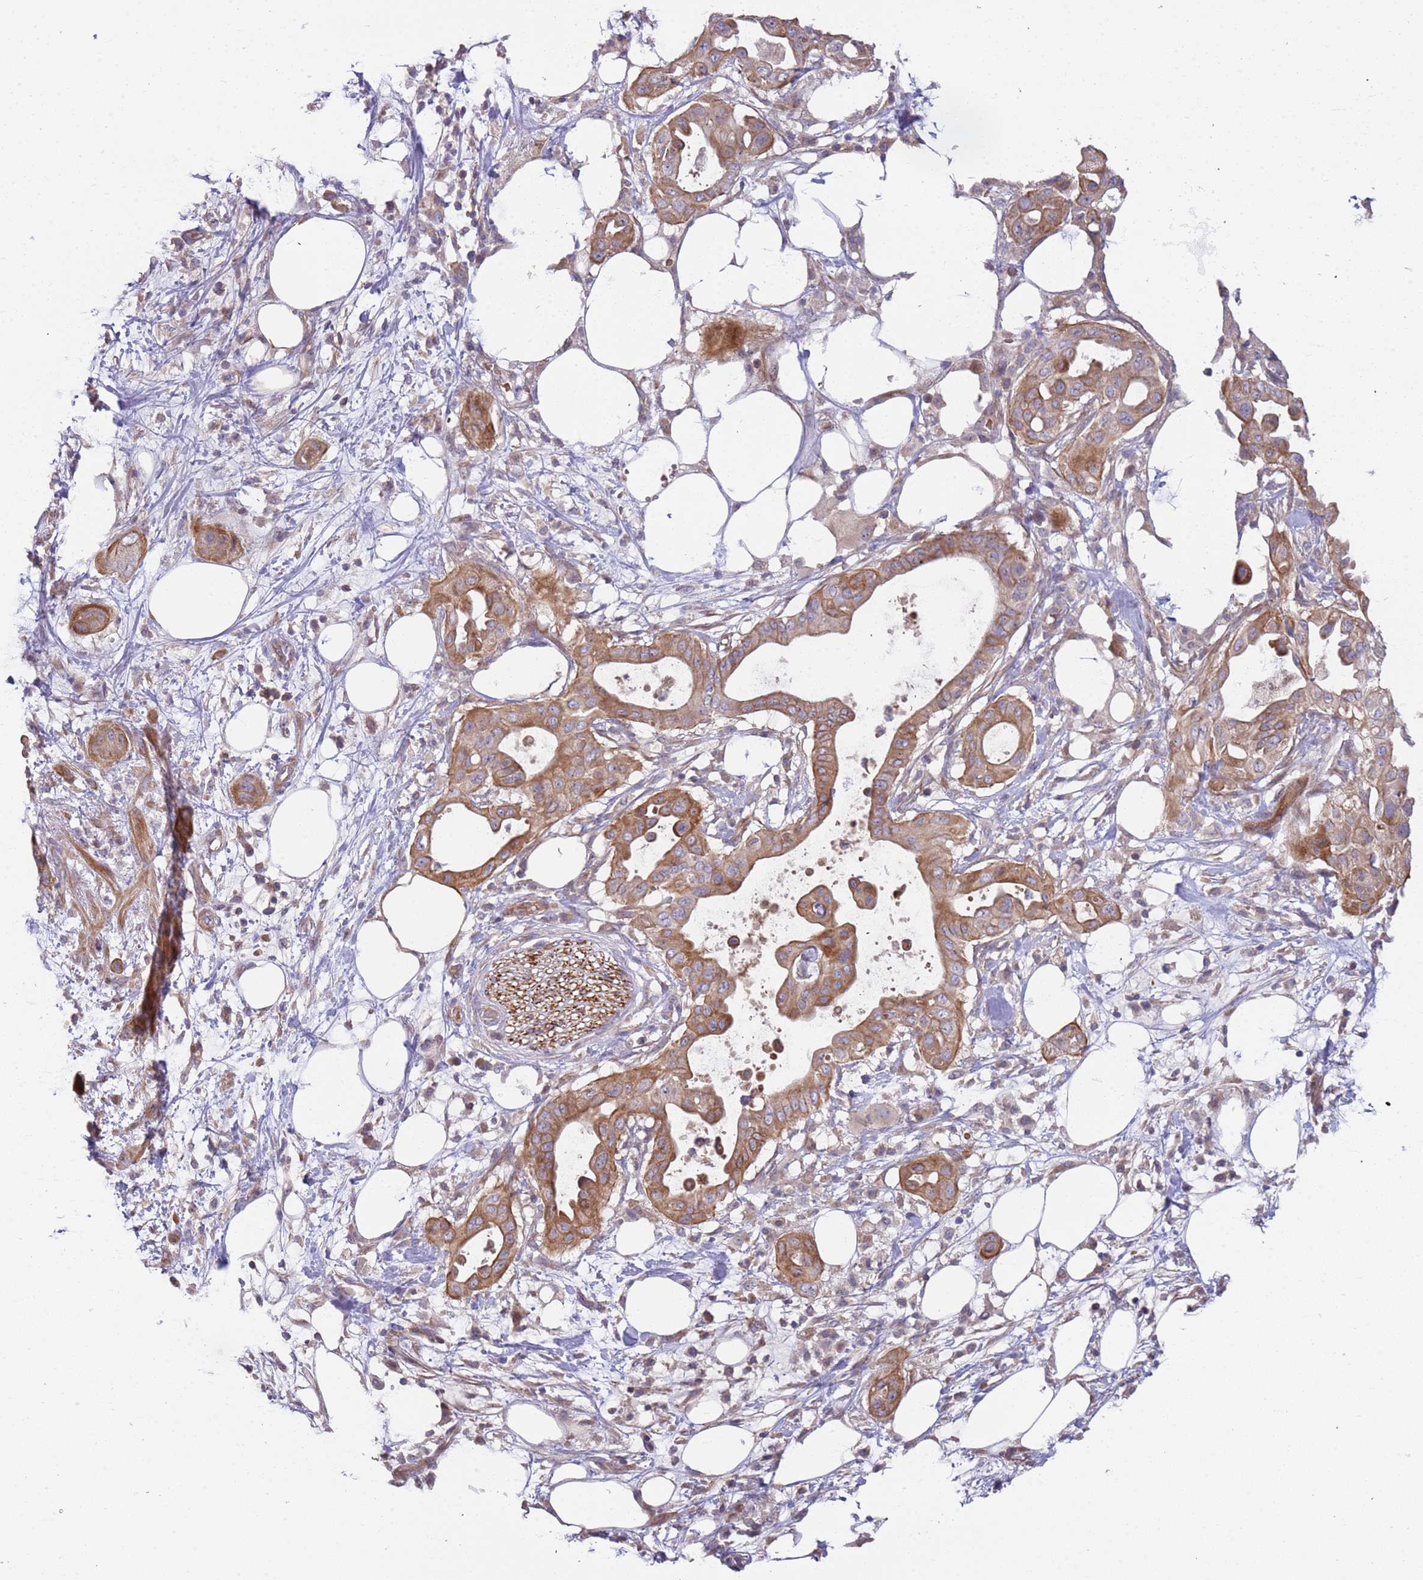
{"staining": {"intensity": "moderate", "quantity": "25%-75%", "location": "cytoplasmic/membranous"}, "tissue": "pancreatic cancer", "cell_type": "Tumor cells", "image_type": "cancer", "snomed": [{"axis": "morphology", "description": "Adenocarcinoma, NOS"}, {"axis": "topography", "description": "Pancreas"}], "caption": "Pancreatic cancer (adenocarcinoma) stained with a protein marker reveals moderate staining in tumor cells.", "gene": "TRAPPC6B", "patient": {"sex": "male", "age": 68}}